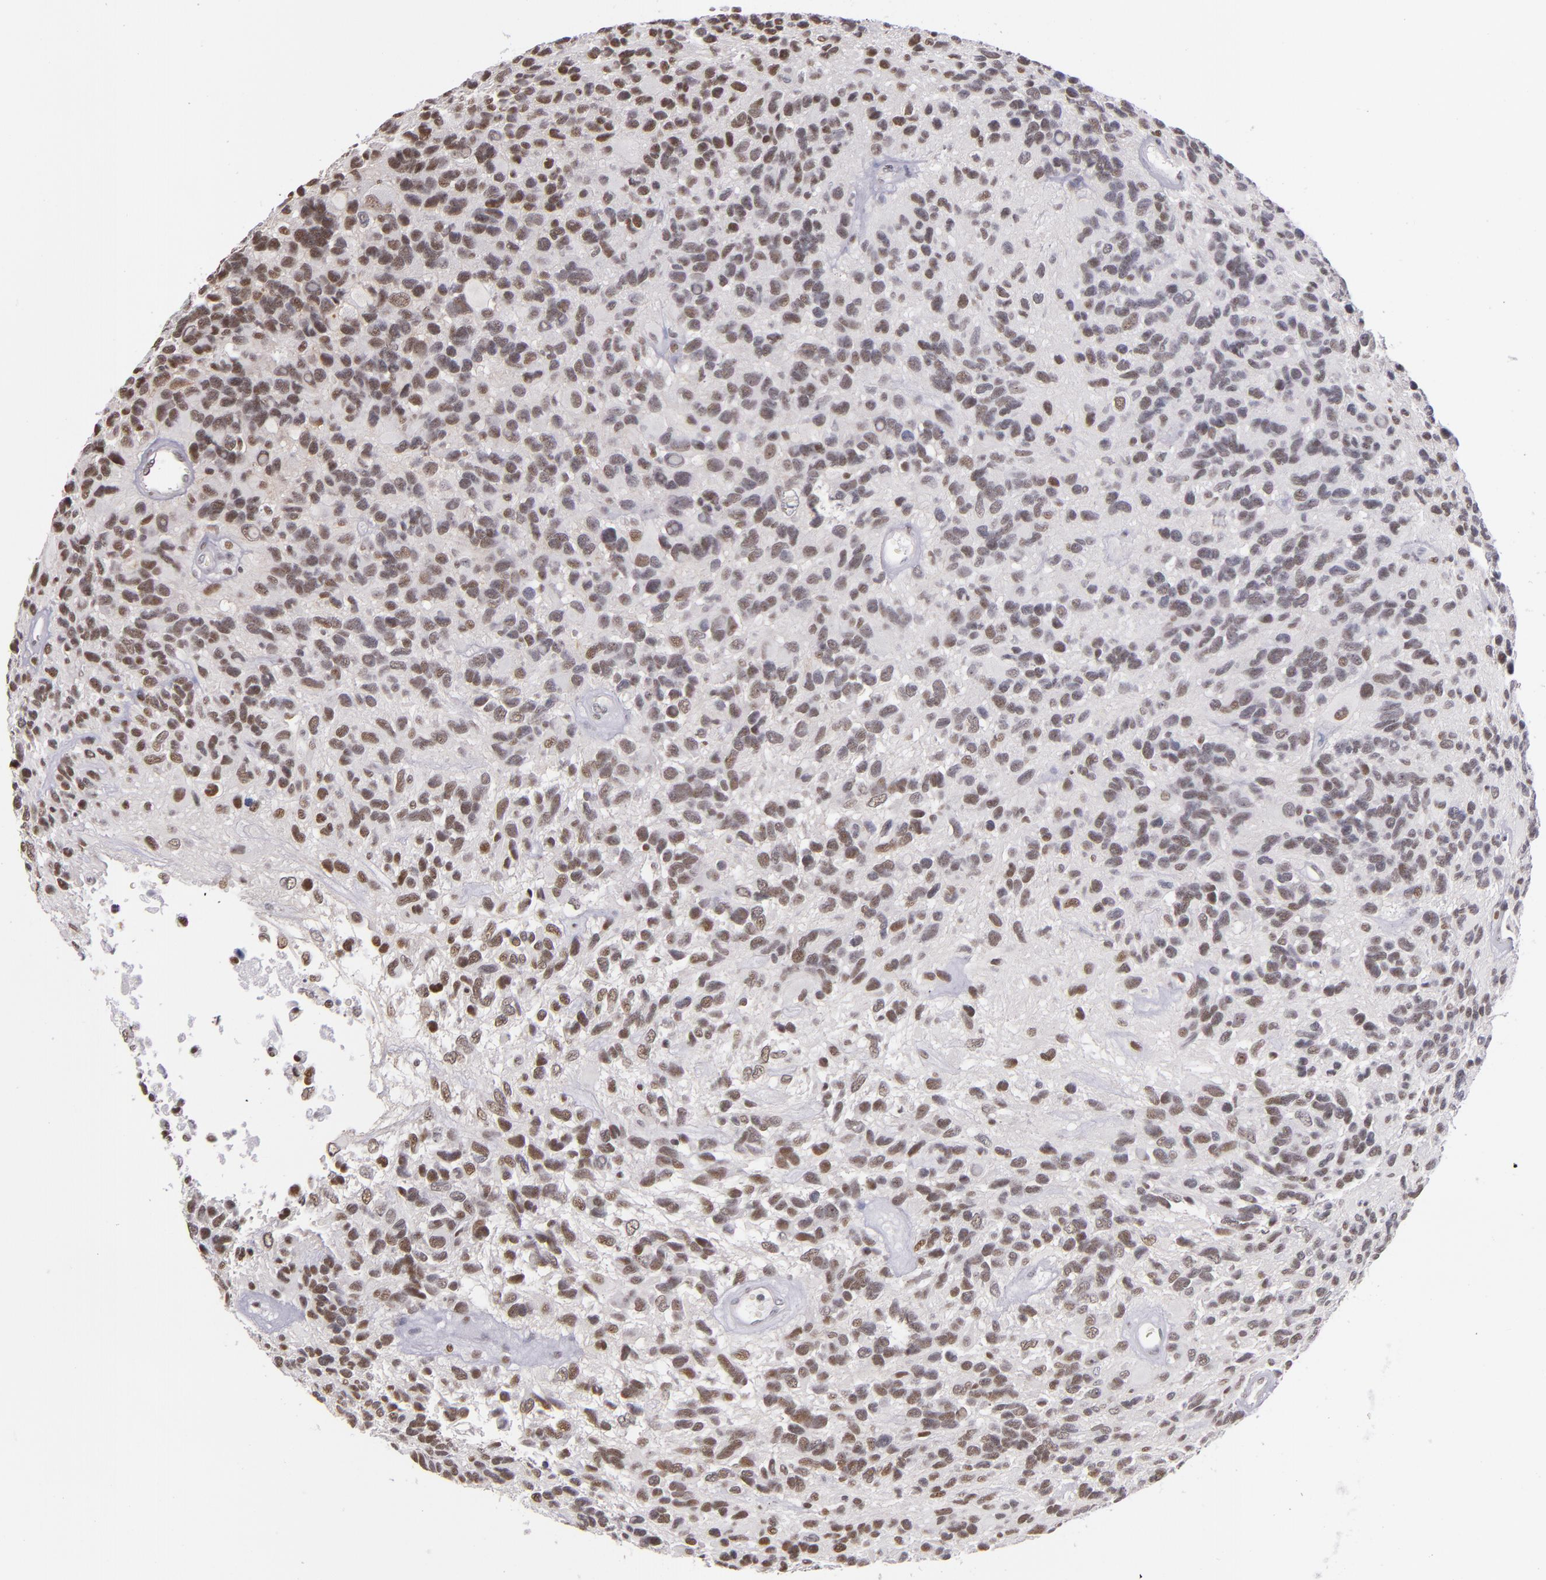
{"staining": {"intensity": "moderate", "quantity": ">75%", "location": "nuclear"}, "tissue": "glioma", "cell_type": "Tumor cells", "image_type": "cancer", "snomed": [{"axis": "morphology", "description": "Glioma, malignant, High grade"}, {"axis": "topography", "description": "Brain"}], "caption": "An image showing moderate nuclear expression in approximately >75% of tumor cells in glioma, as visualized by brown immunohistochemical staining.", "gene": "NCOR2", "patient": {"sex": "male", "age": 77}}